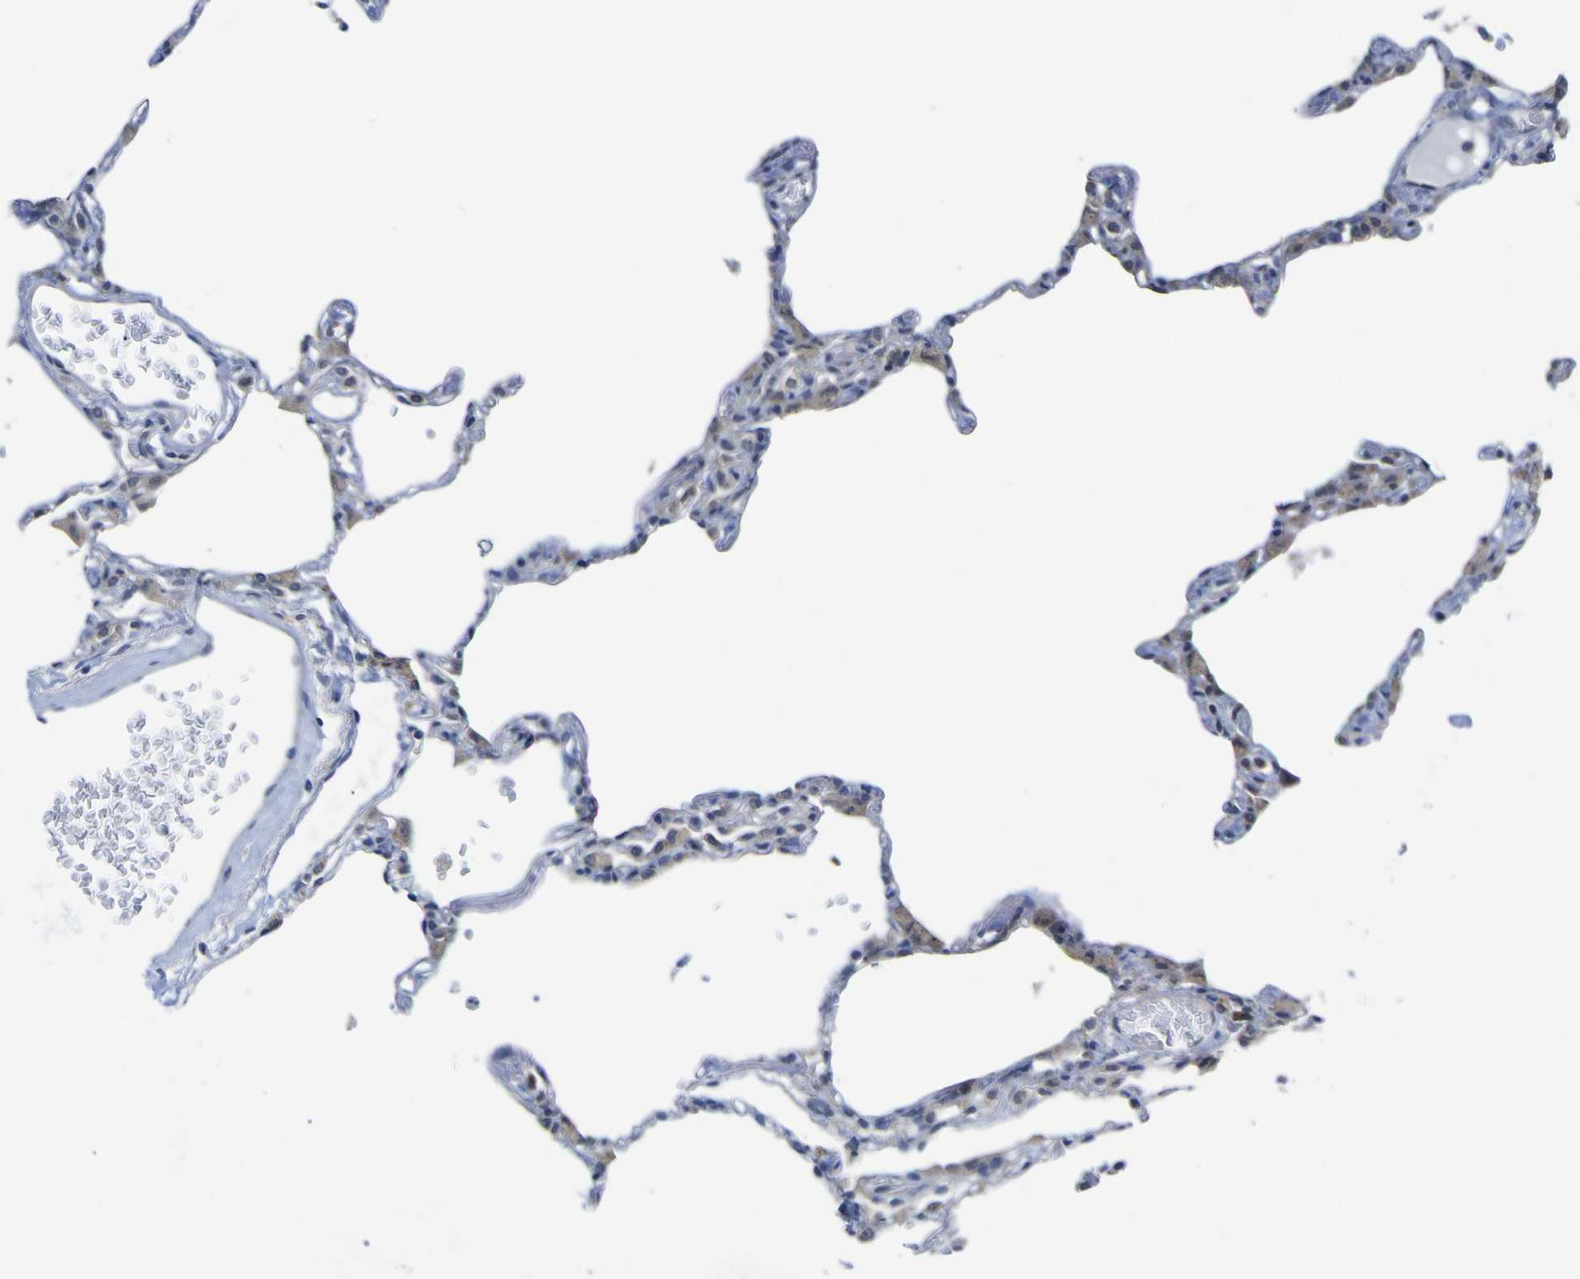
{"staining": {"intensity": "negative", "quantity": "none", "location": "none"}, "tissue": "lung", "cell_type": "Alveolar cells", "image_type": "normal", "snomed": [{"axis": "morphology", "description": "Normal tissue, NOS"}, {"axis": "topography", "description": "Lung"}], "caption": "The photomicrograph shows no significant expression in alveolar cells of lung. Nuclei are stained in blue.", "gene": "TNFRSF11A", "patient": {"sex": "female", "age": 49}}